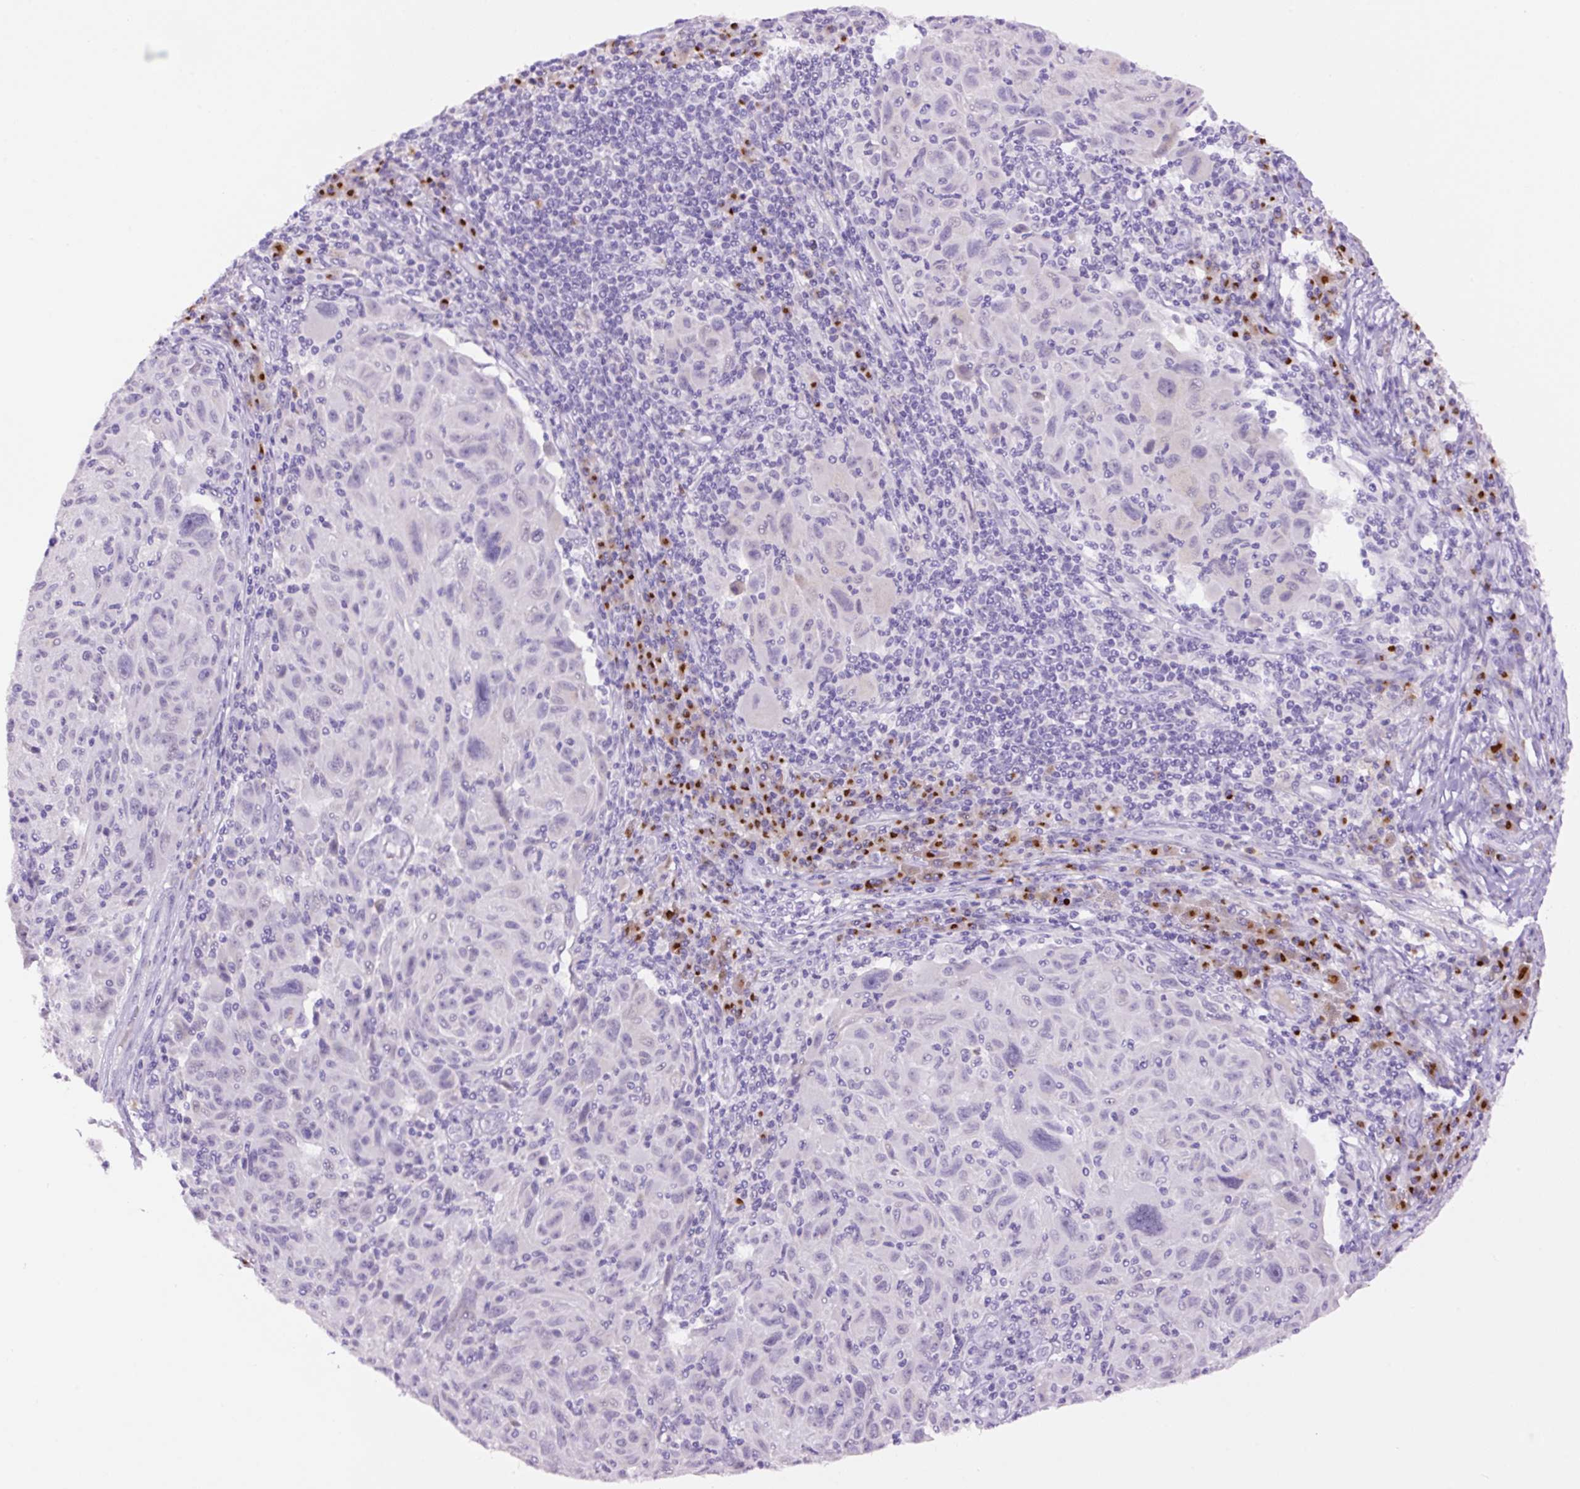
{"staining": {"intensity": "negative", "quantity": "none", "location": "none"}, "tissue": "melanoma", "cell_type": "Tumor cells", "image_type": "cancer", "snomed": [{"axis": "morphology", "description": "Malignant melanoma, NOS"}, {"axis": "topography", "description": "Skin"}], "caption": "Melanoma was stained to show a protein in brown. There is no significant staining in tumor cells. (DAB immunohistochemistry with hematoxylin counter stain).", "gene": "MFSD3", "patient": {"sex": "male", "age": 53}}